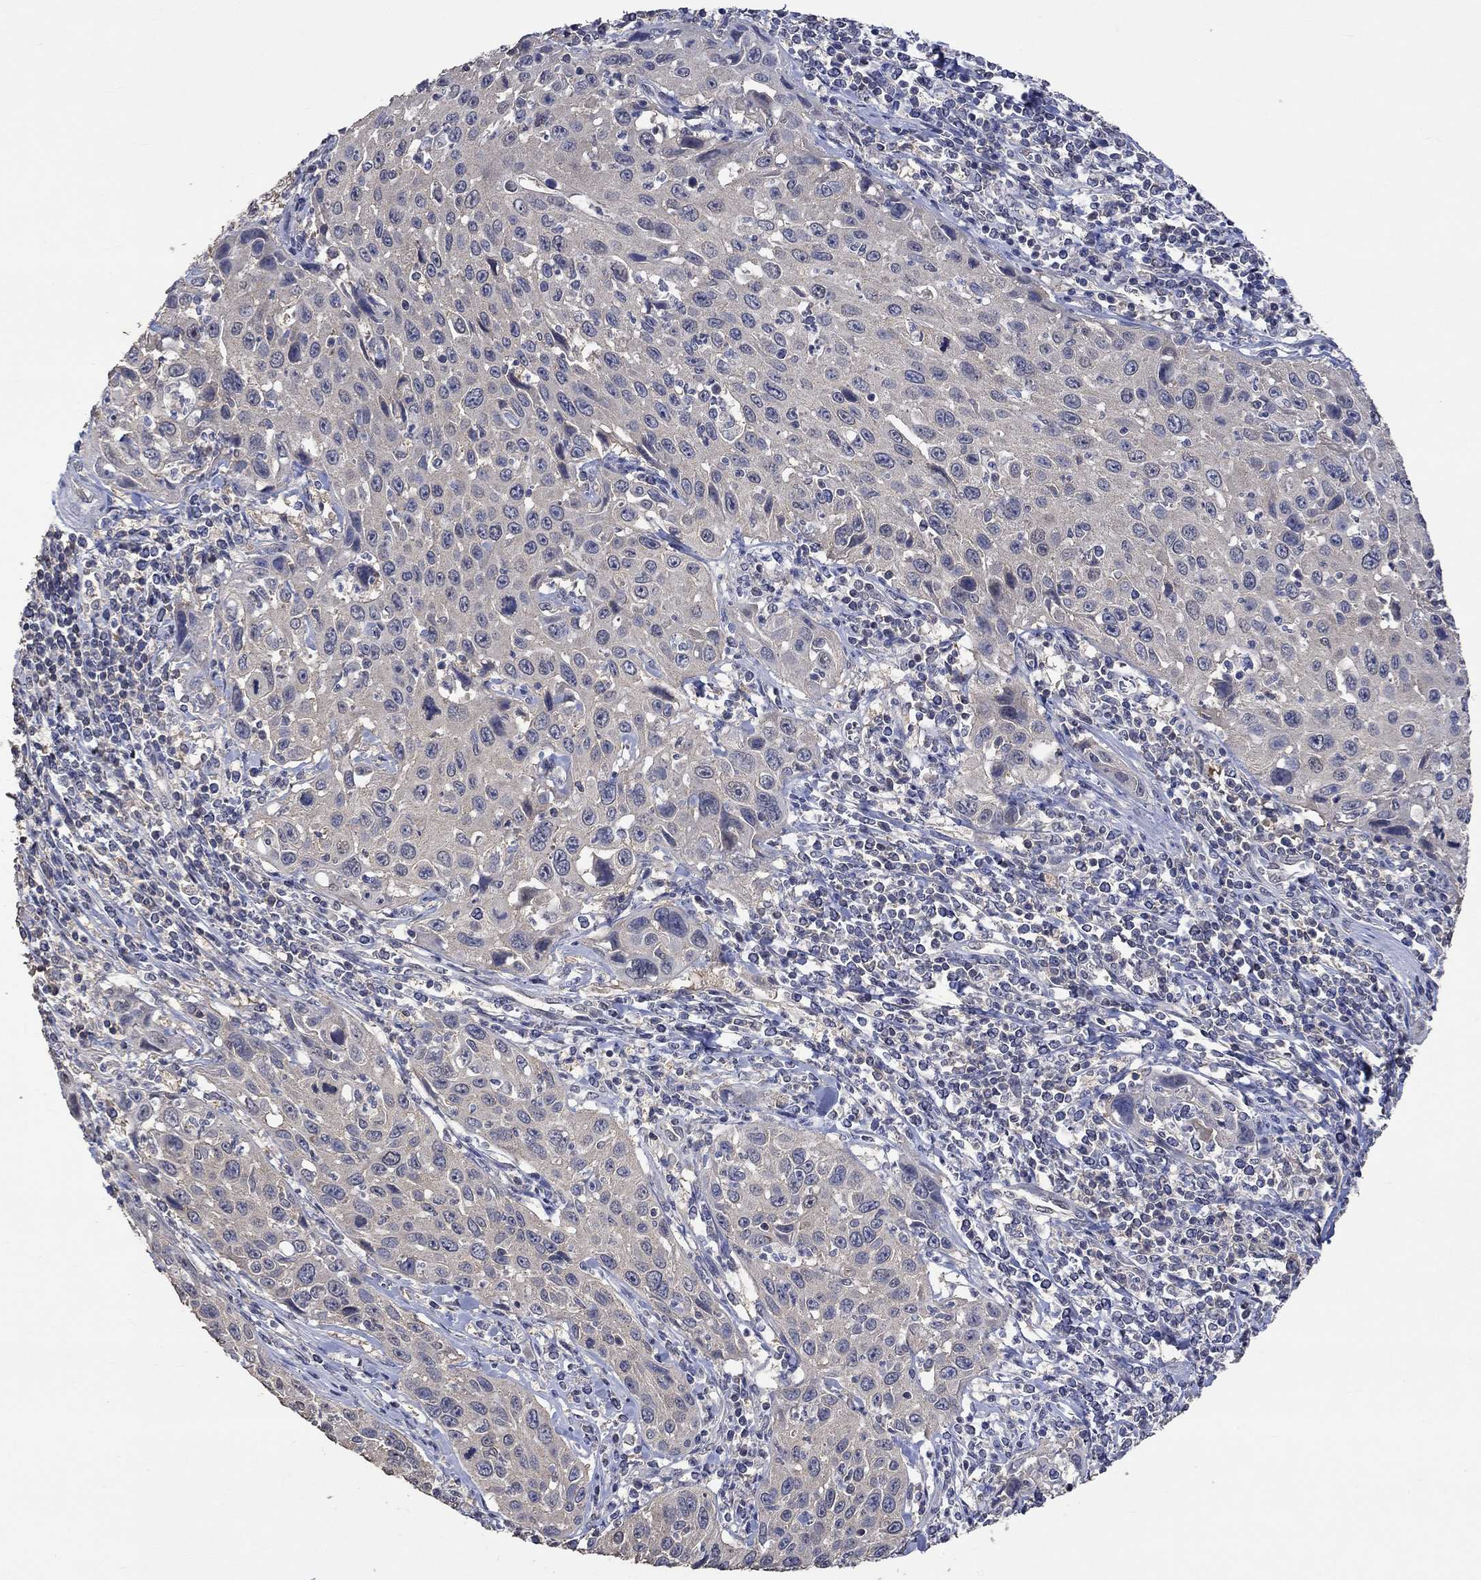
{"staining": {"intensity": "negative", "quantity": "none", "location": "none"}, "tissue": "cervical cancer", "cell_type": "Tumor cells", "image_type": "cancer", "snomed": [{"axis": "morphology", "description": "Squamous cell carcinoma, NOS"}, {"axis": "topography", "description": "Cervix"}], "caption": "There is no significant expression in tumor cells of cervical squamous cell carcinoma.", "gene": "PTPN20", "patient": {"sex": "female", "age": 26}}